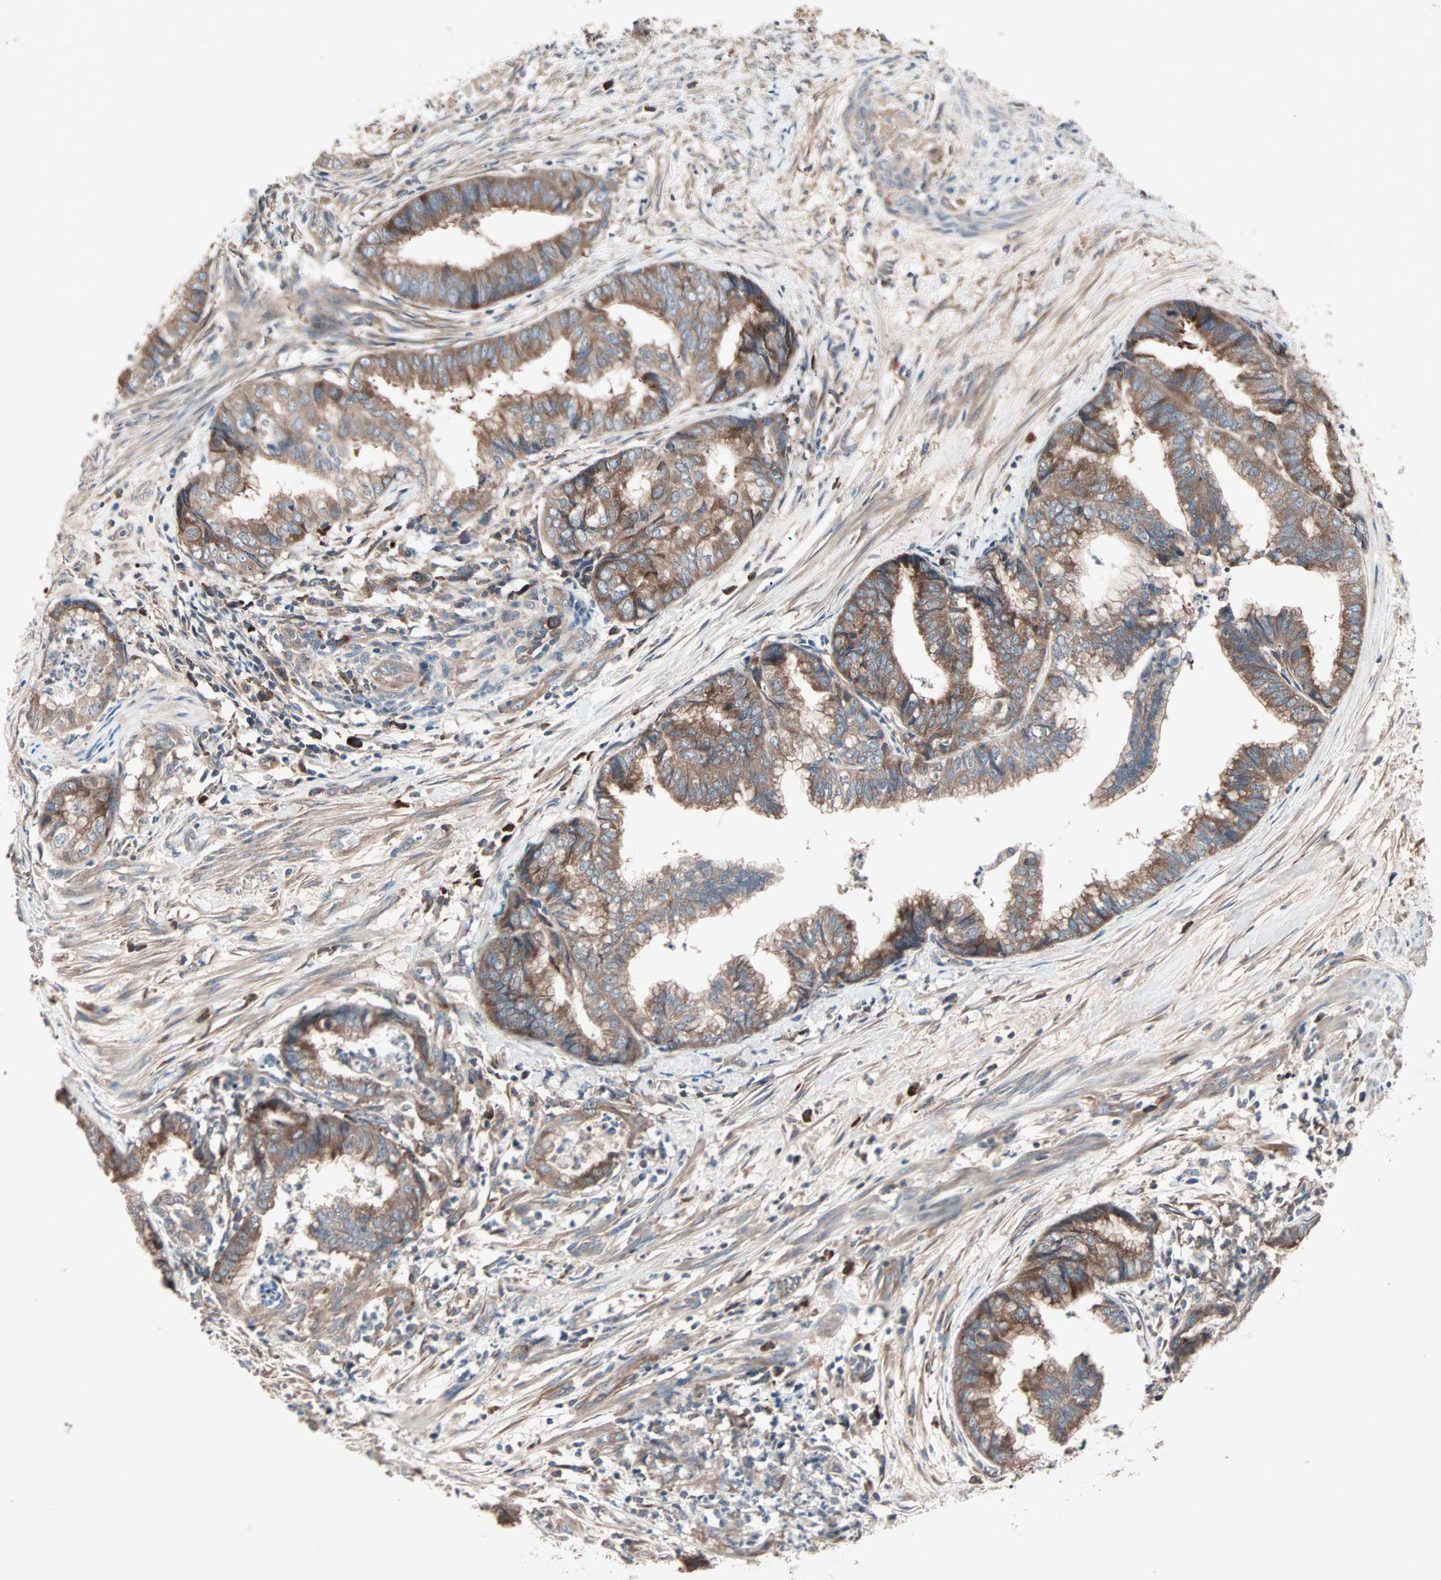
{"staining": {"intensity": "moderate", "quantity": ">75%", "location": "cytoplasmic/membranous"}, "tissue": "endometrial cancer", "cell_type": "Tumor cells", "image_type": "cancer", "snomed": [{"axis": "morphology", "description": "Necrosis, NOS"}, {"axis": "morphology", "description": "Adenocarcinoma, NOS"}, {"axis": "topography", "description": "Endometrium"}], "caption": "Approximately >75% of tumor cells in human endometrial cancer (adenocarcinoma) exhibit moderate cytoplasmic/membranous protein staining as visualized by brown immunohistochemical staining.", "gene": "CAD", "patient": {"sex": "female", "age": 79}}